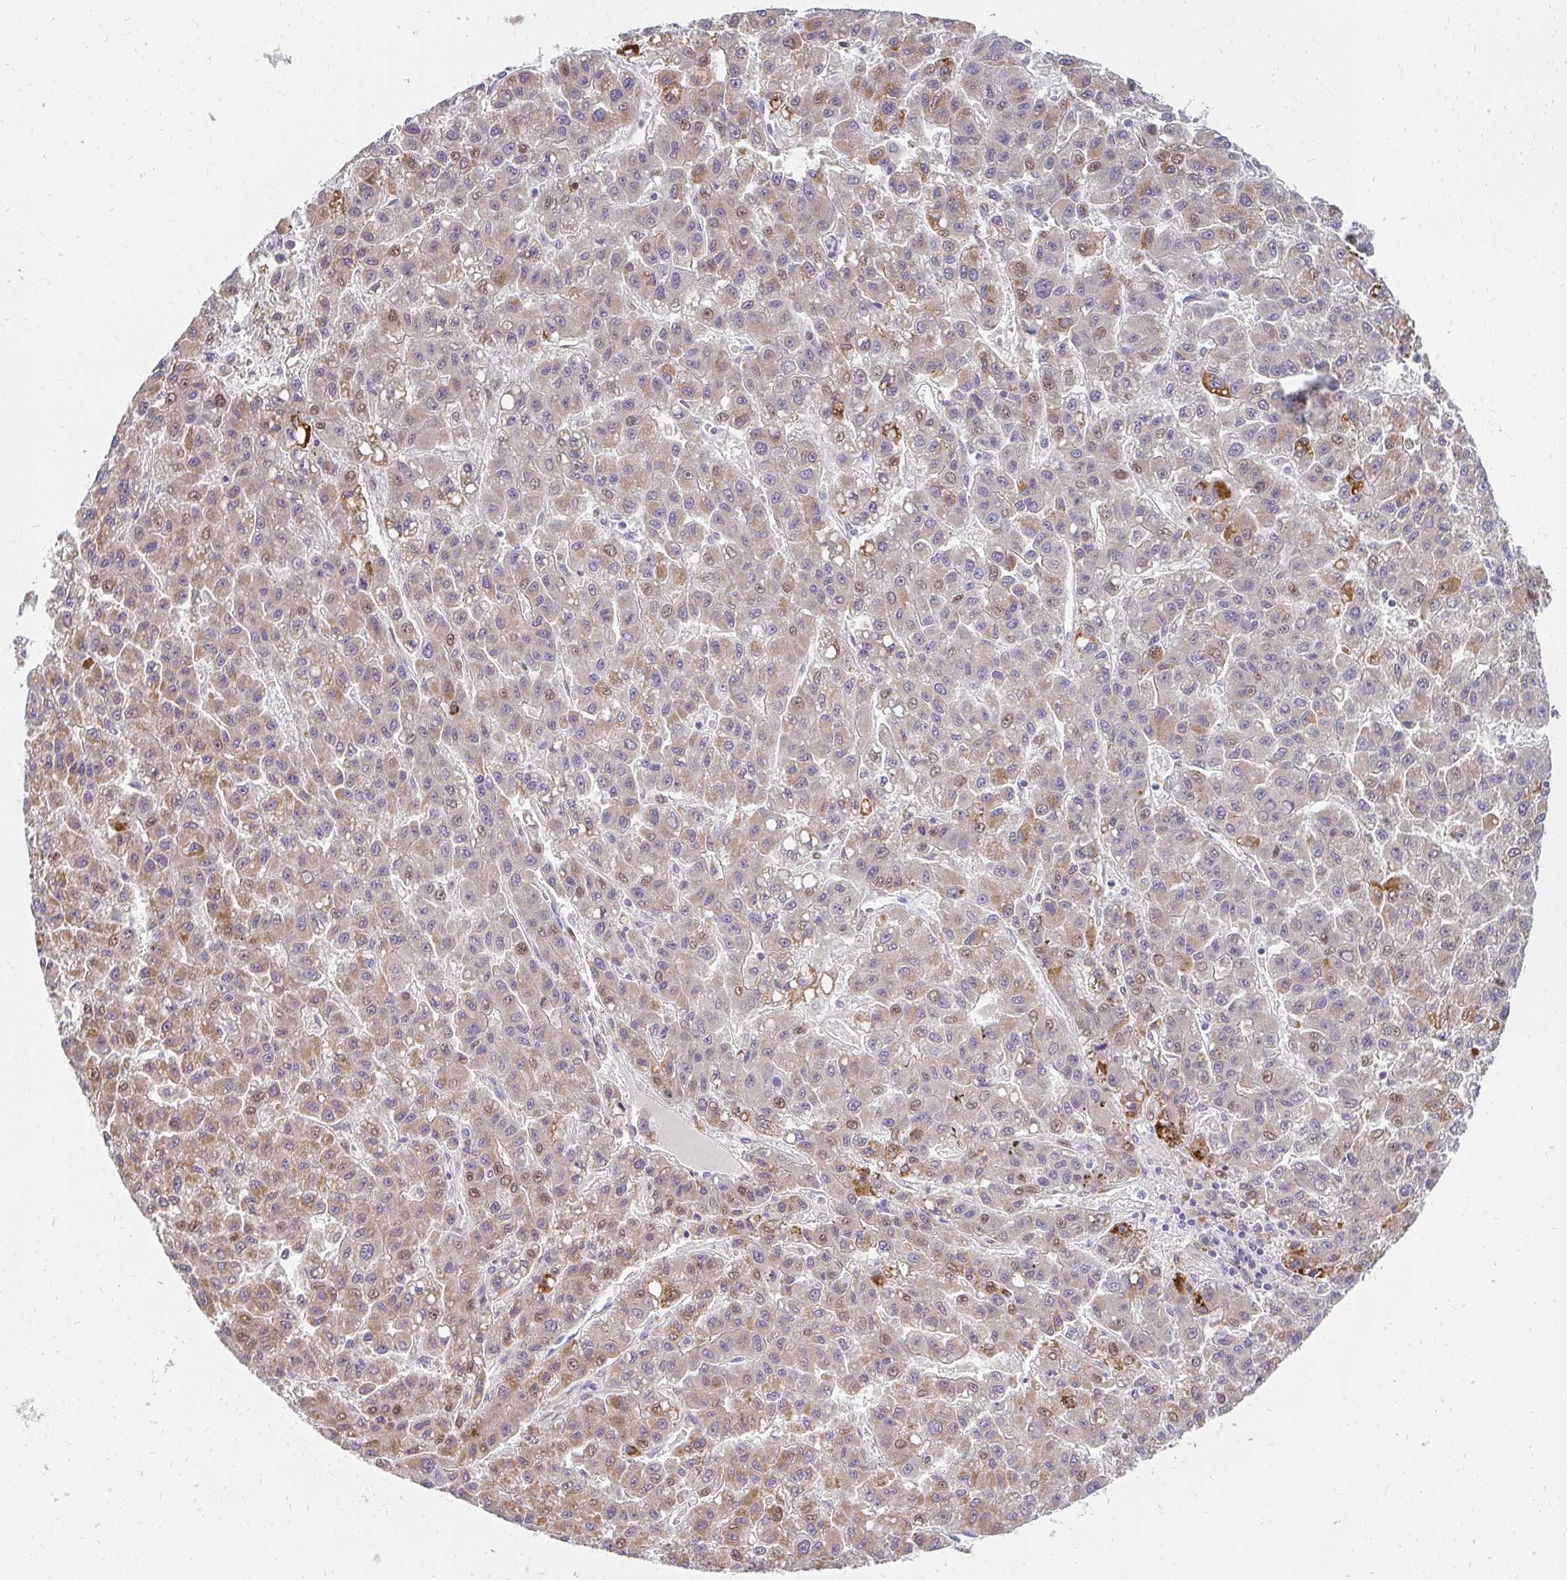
{"staining": {"intensity": "moderate", "quantity": ">75%", "location": "cytoplasmic/membranous,nuclear"}, "tissue": "liver cancer", "cell_type": "Tumor cells", "image_type": "cancer", "snomed": [{"axis": "morphology", "description": "Carcinoma, Hepatocellular, NOS"}, {"axis": "topography", "description": "Liver"}], "caption": "Moderate cytoplasmic/membranous and nuclear staining is present in about >75% of tumor cells in liver hepatocellular carcinoma. The staining is performed using DAB brown chromogen to label protein expression. The nuclei are counter-stained blue using hematoxylin.", "gene": "PLA2G5", "patient": {"sex": "male", "age": 70}}